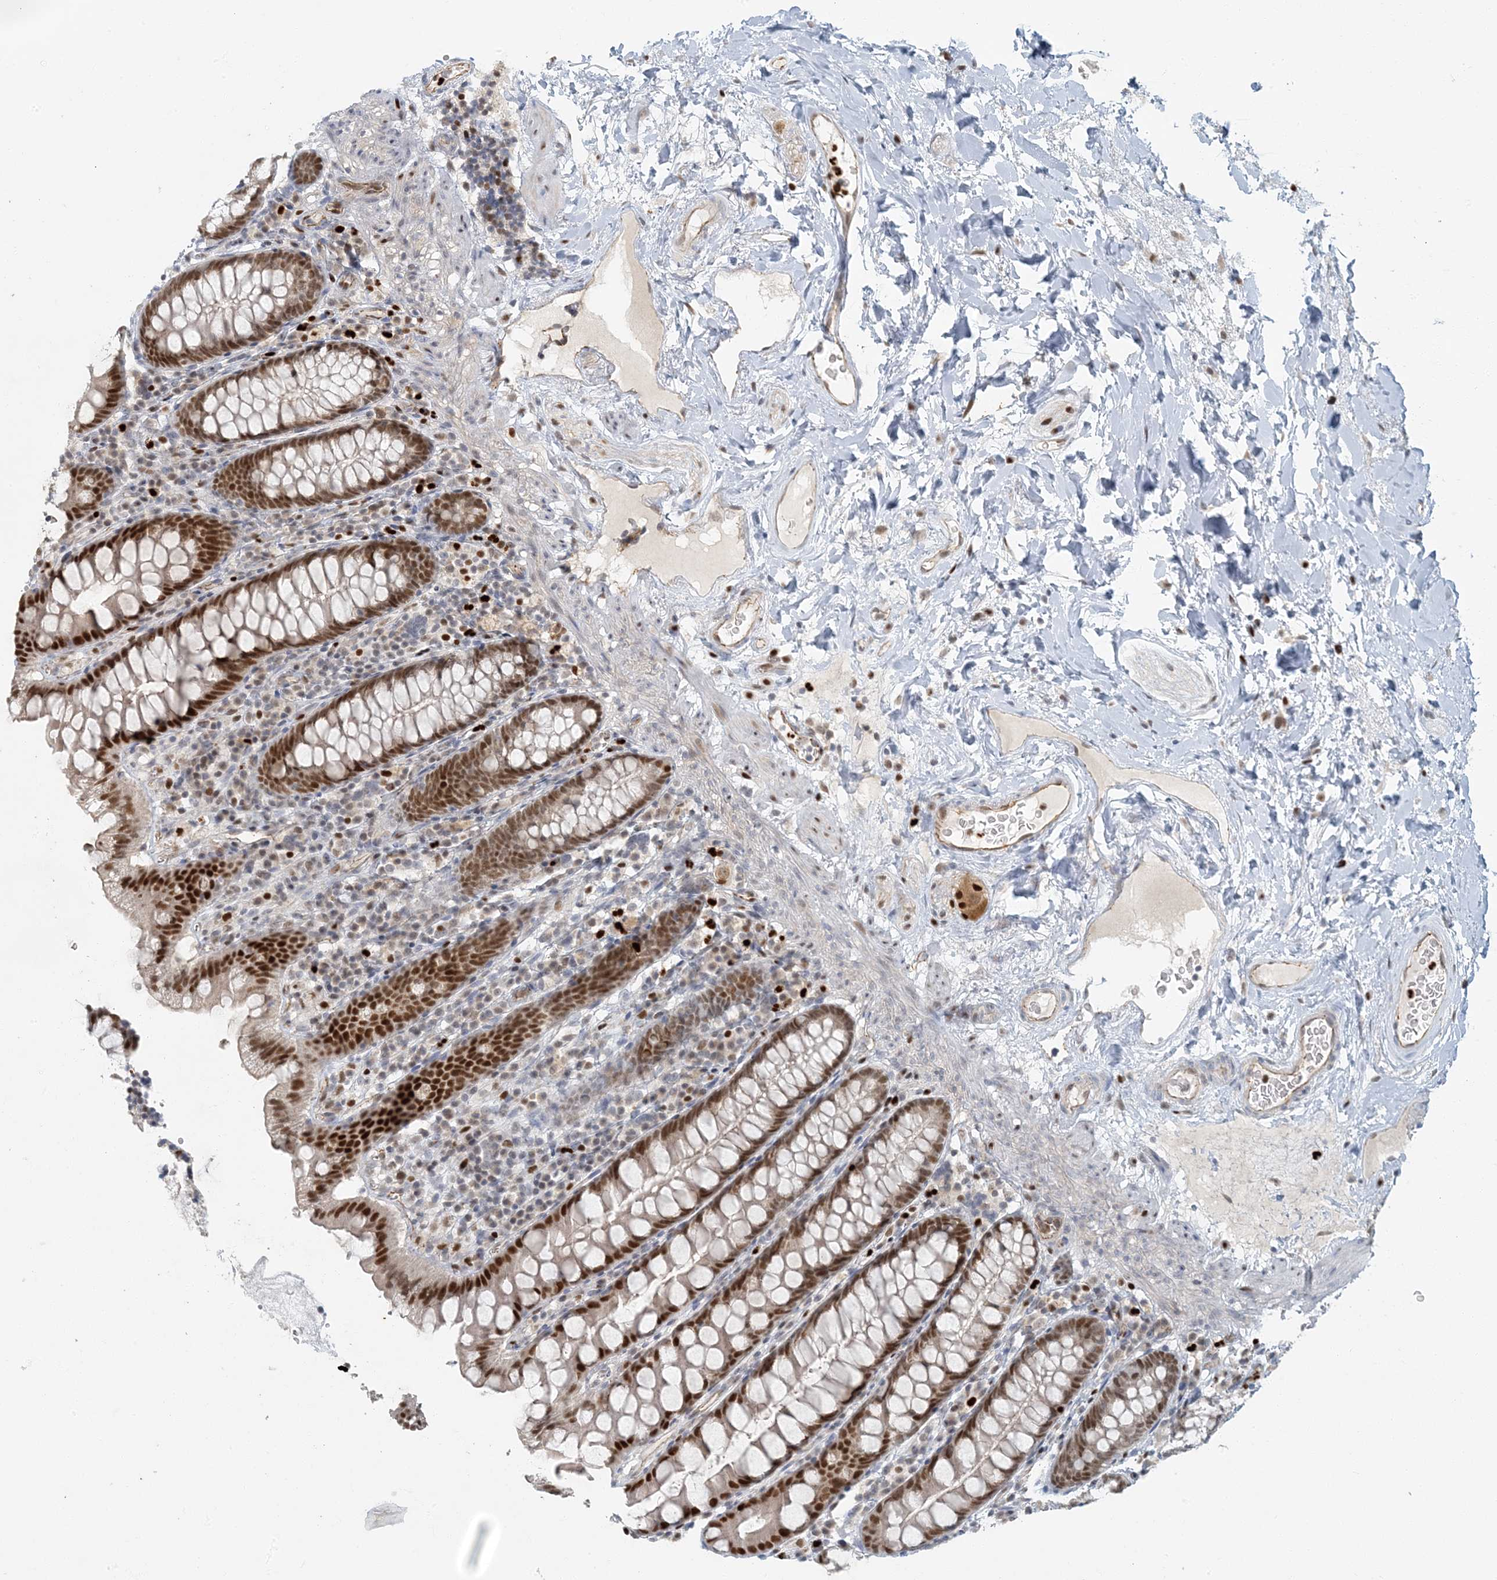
{"staining": {"intensity": "weak", "quantity": ">75%", "location": "cytoplasmic/membranous"}, "tissue": "colon", "cell_type": "Endothelial cells", "image_type": "normal", "snomed": [{"axis": "morphology", "description": "Normal tissue, NOS"}, {"axis": "topography", "description": "Colon"}], "caption": "Weak cytoplasmic/membranous positivity is seen in about >75% of endothelial cells in unremarkable colon. The protein is shown in brown color, while the nuclei are stained blue.", "gene": "AK9", "patient": {"sex": "female", "age": 79}}